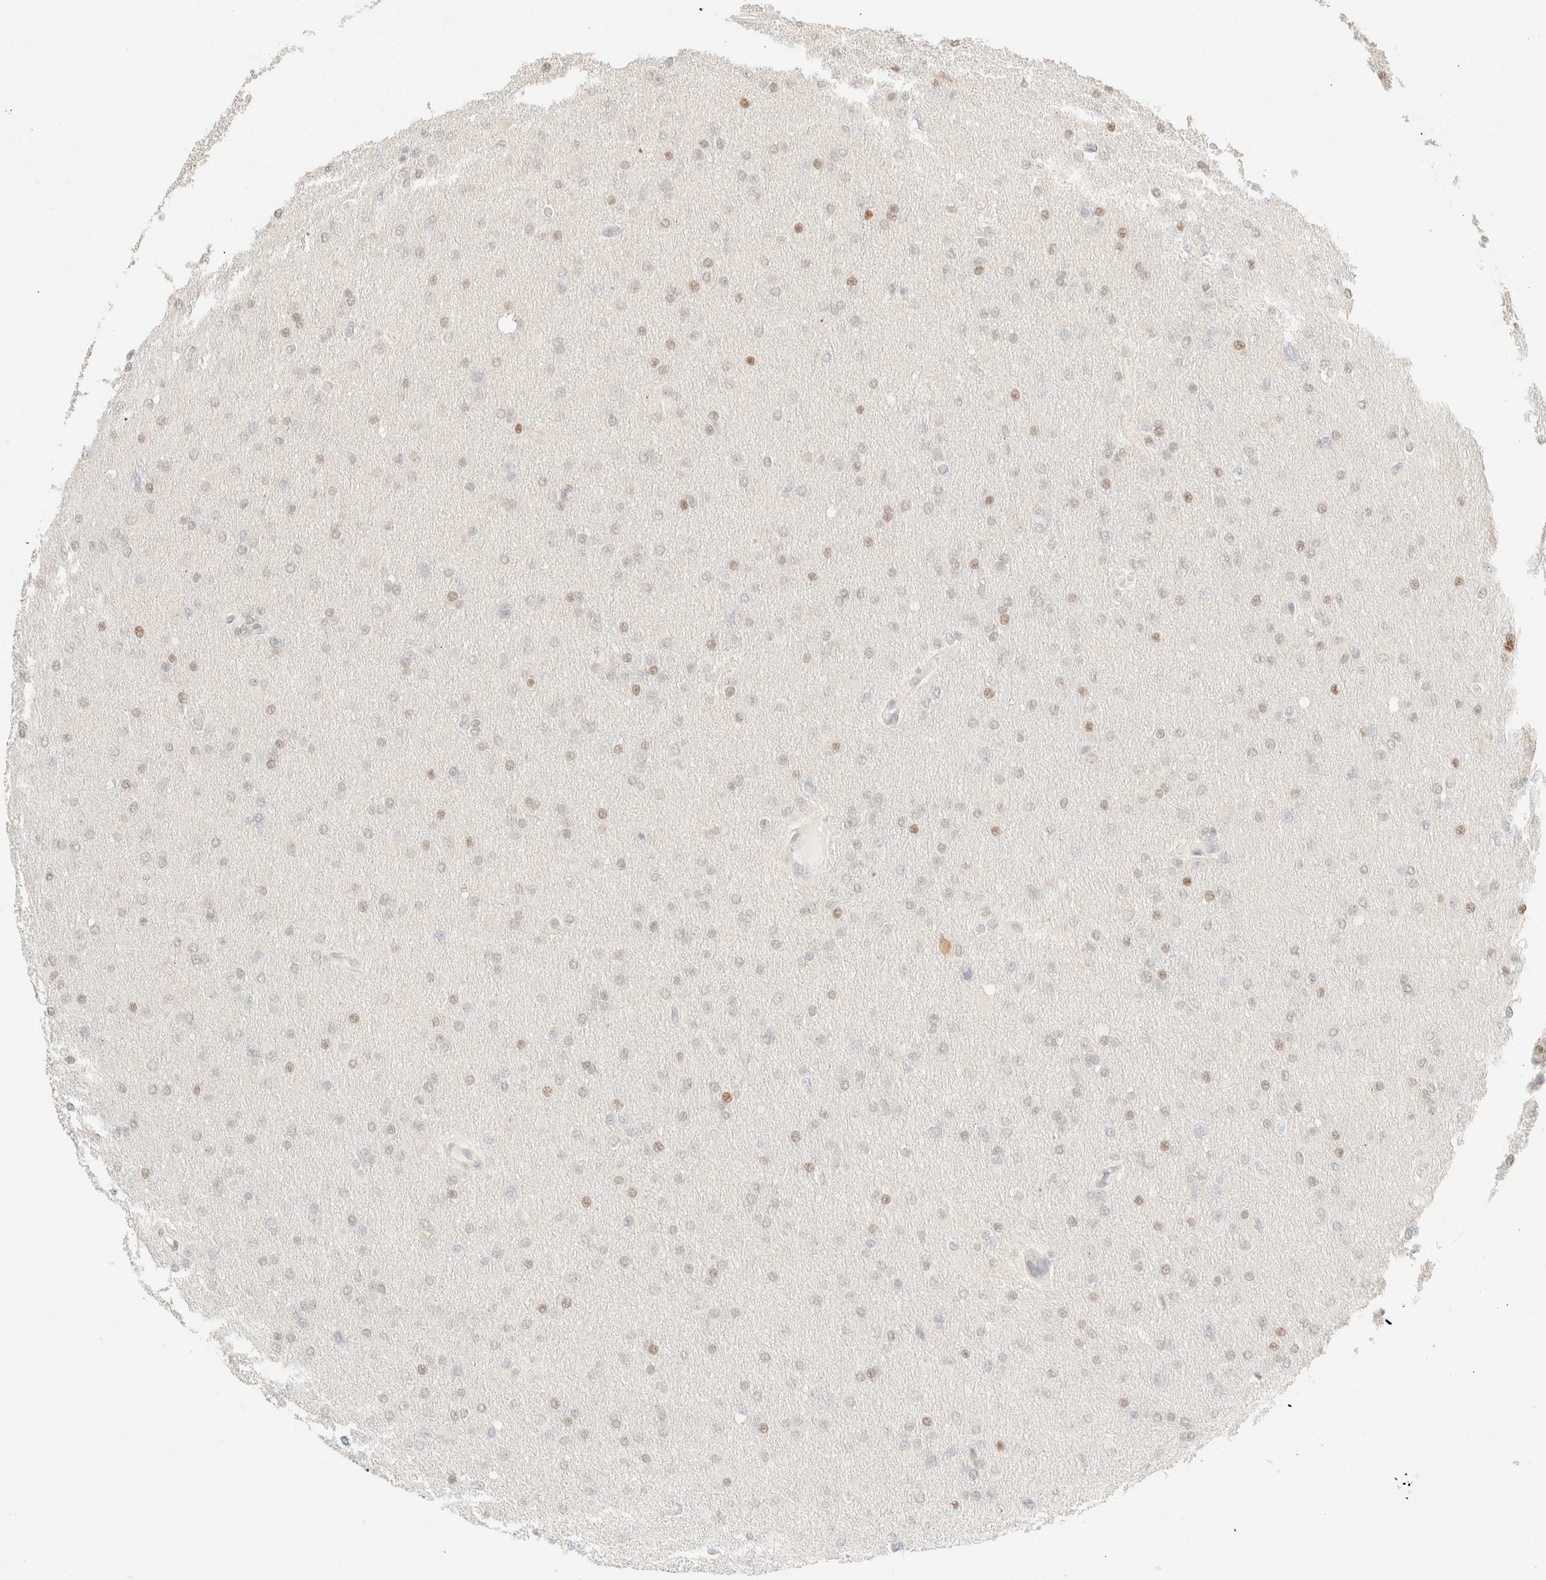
{"staining": {"intensity": "weak", "quantity": "<25%", "location": "nuclear"}, "tissue": "glioma", "cell_type": "Tumor cells", "image_type": "cancer", "snomed": [{"axis": "morphology", "description": "Glioma, malignant, High grade"}, {"axis": "topography", "description": "Cerebral cortex"}], "caption": "Tumor cells are negative for protein expression in human glioma. Nuclei are stained in blue.", "gene": "TSR1", "patient": {"sex": "female", "age": 36}}